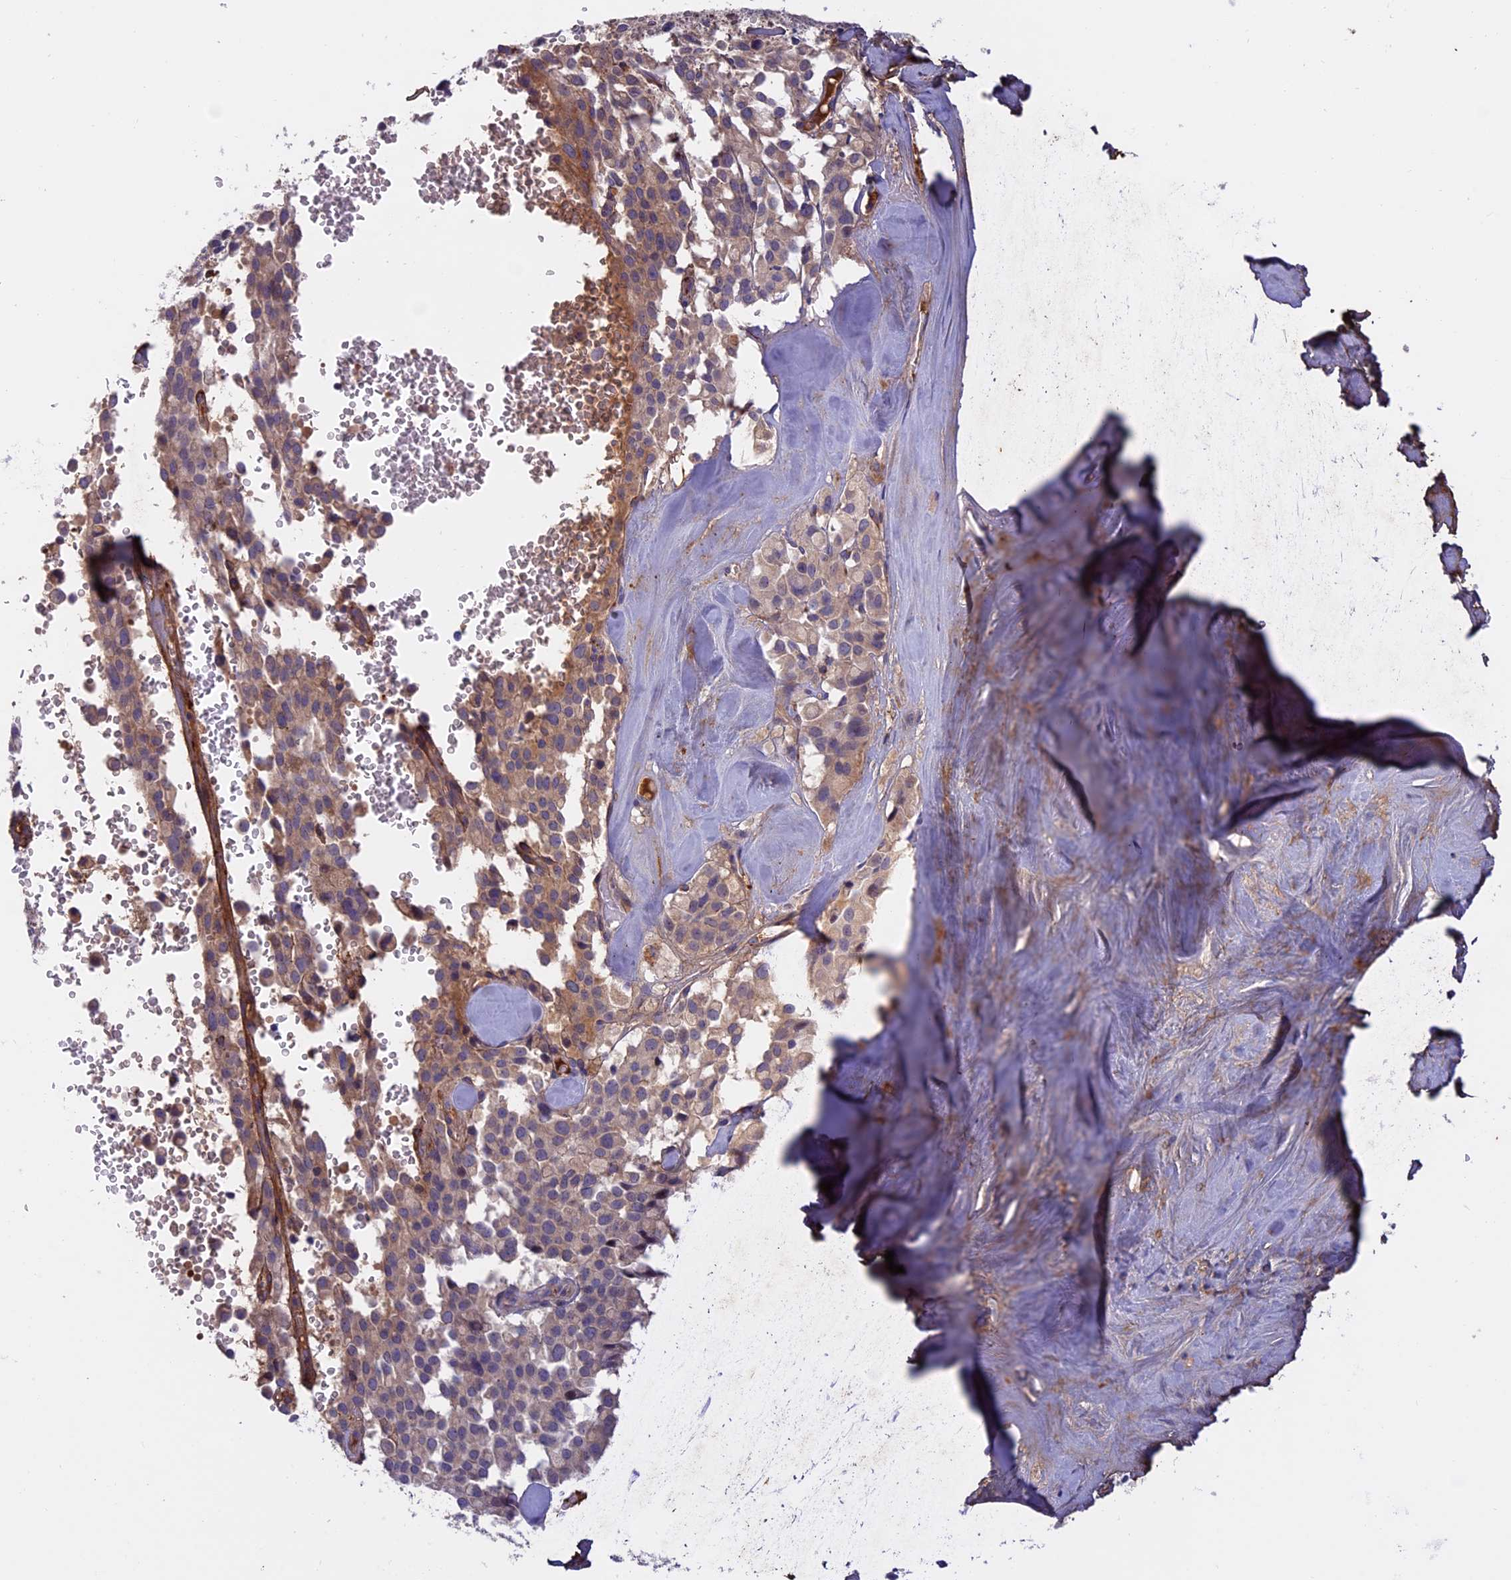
{"staining": {"intensity": "weak", "quantity": ">75%", "location": "cytoplasmic/membranous"}, "tissue": "pancreatic cancer", "cell_type": "Tumor cells", "image_type": "cancer", "snomed": [{"axis": "morphology", "description": "Adenocarcinoma, NOS"}, {"axis": "topography", "description": "Pancreas"}], "caption": "A micrograph of human pancreatic adenocarcinoma stained for a protein displays weak cytoplasmic/membranous brown staining in tumor cells.", "gene": "COL4A3", "patient": {"sex": "male", "age": 65}}